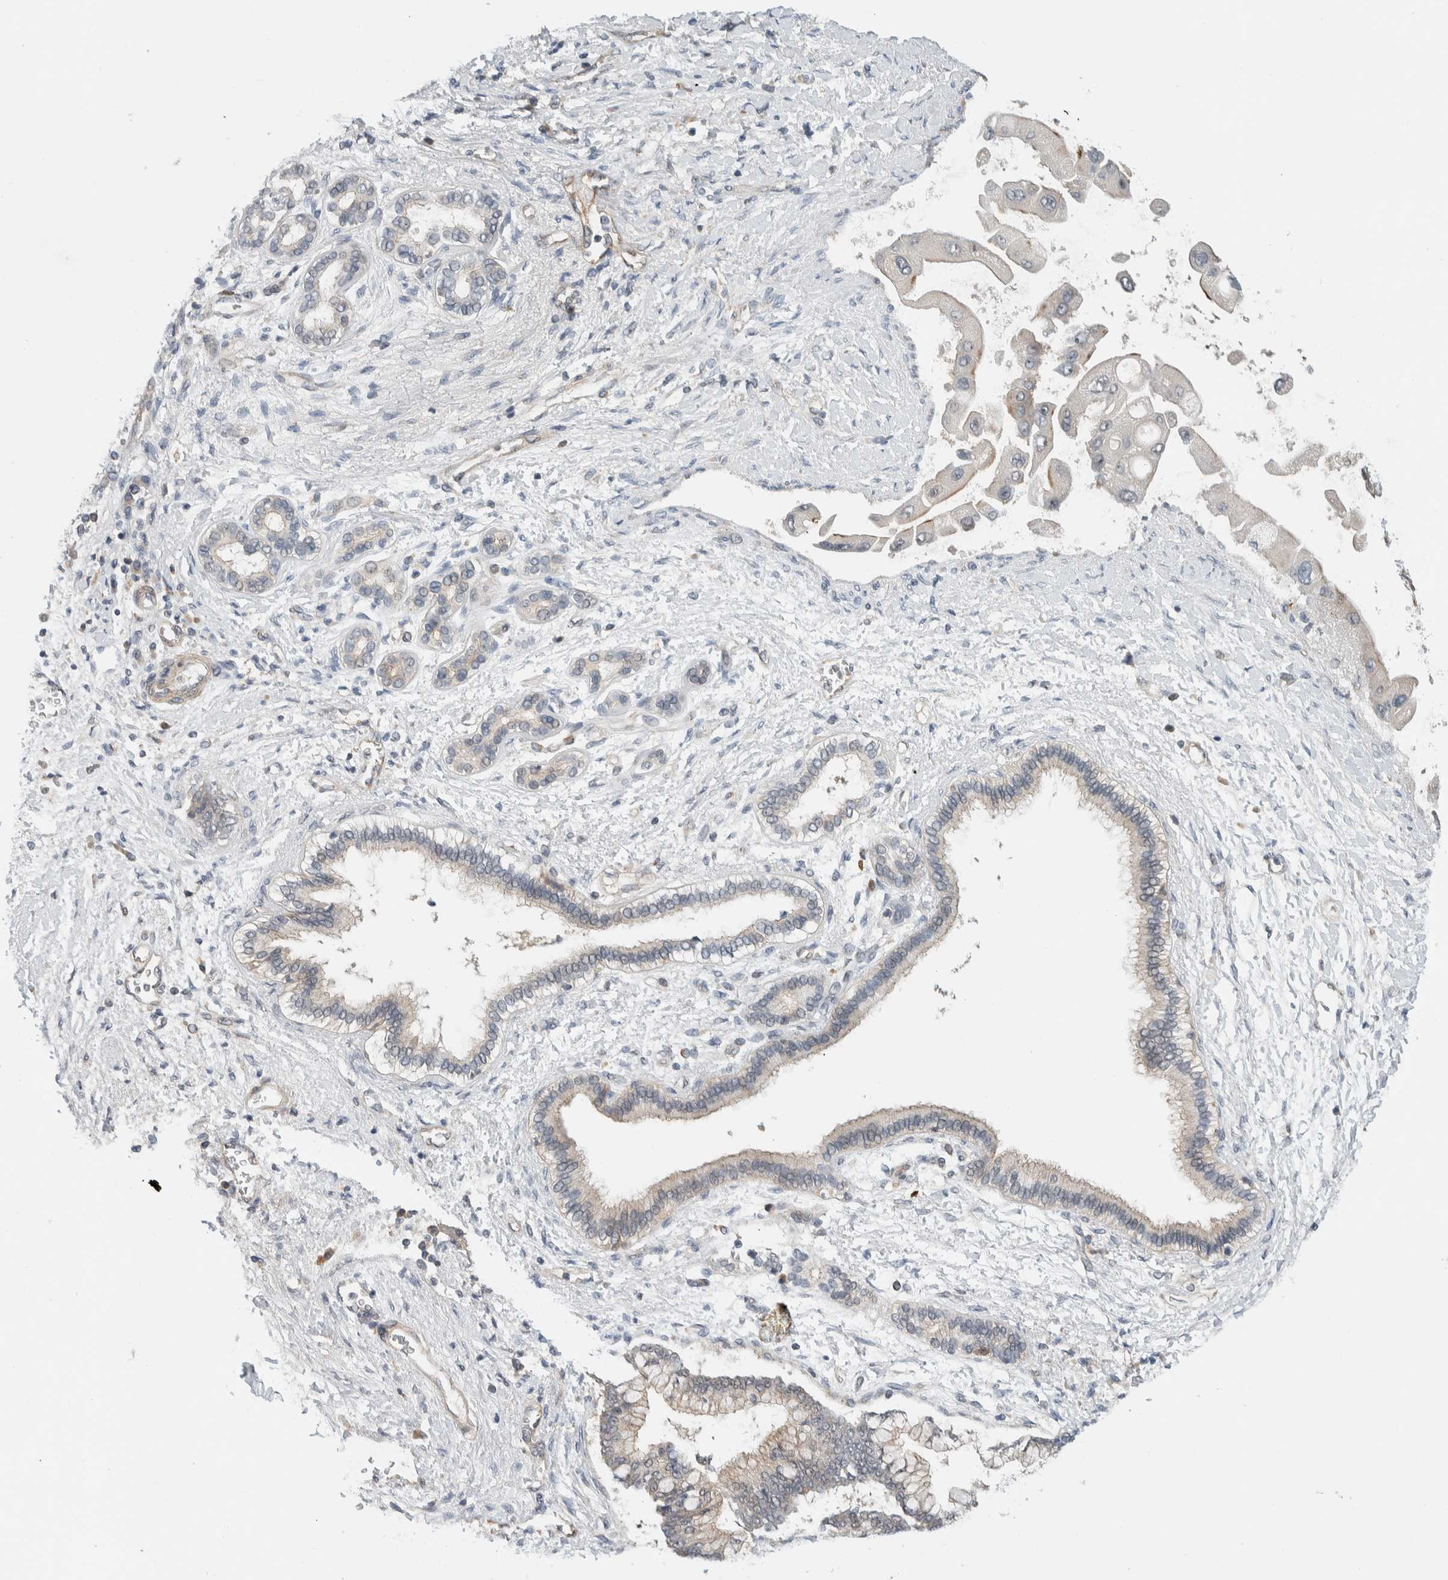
{"staining": {"intensity": "weak", "quantity": "25%-75%", "location": "cytoplasmic/membranous"}, "tissue": "liver cancer", "cell_type": "Tumor cells", "image_type": "cancer", "snomed": [{"axis": "morphology", "description": "Cholangiocarcinoma"}, {"axis": "topography", "description": "Liver"}], "caption": "High-magnification brightfield microscopy of liver cancer stained with DAB (3,3'-diaminobenzidine) (brown) and counterstained with hematoxylin (blue). tumor cells exhibit weak cytoplasmic/membranous positivity is identified in approximately25%-75% of cells. (IHC, brightfield microscopy, high magnification).", "gene": "MPRIP", "patient": {"sex": "male", "age": 50}}